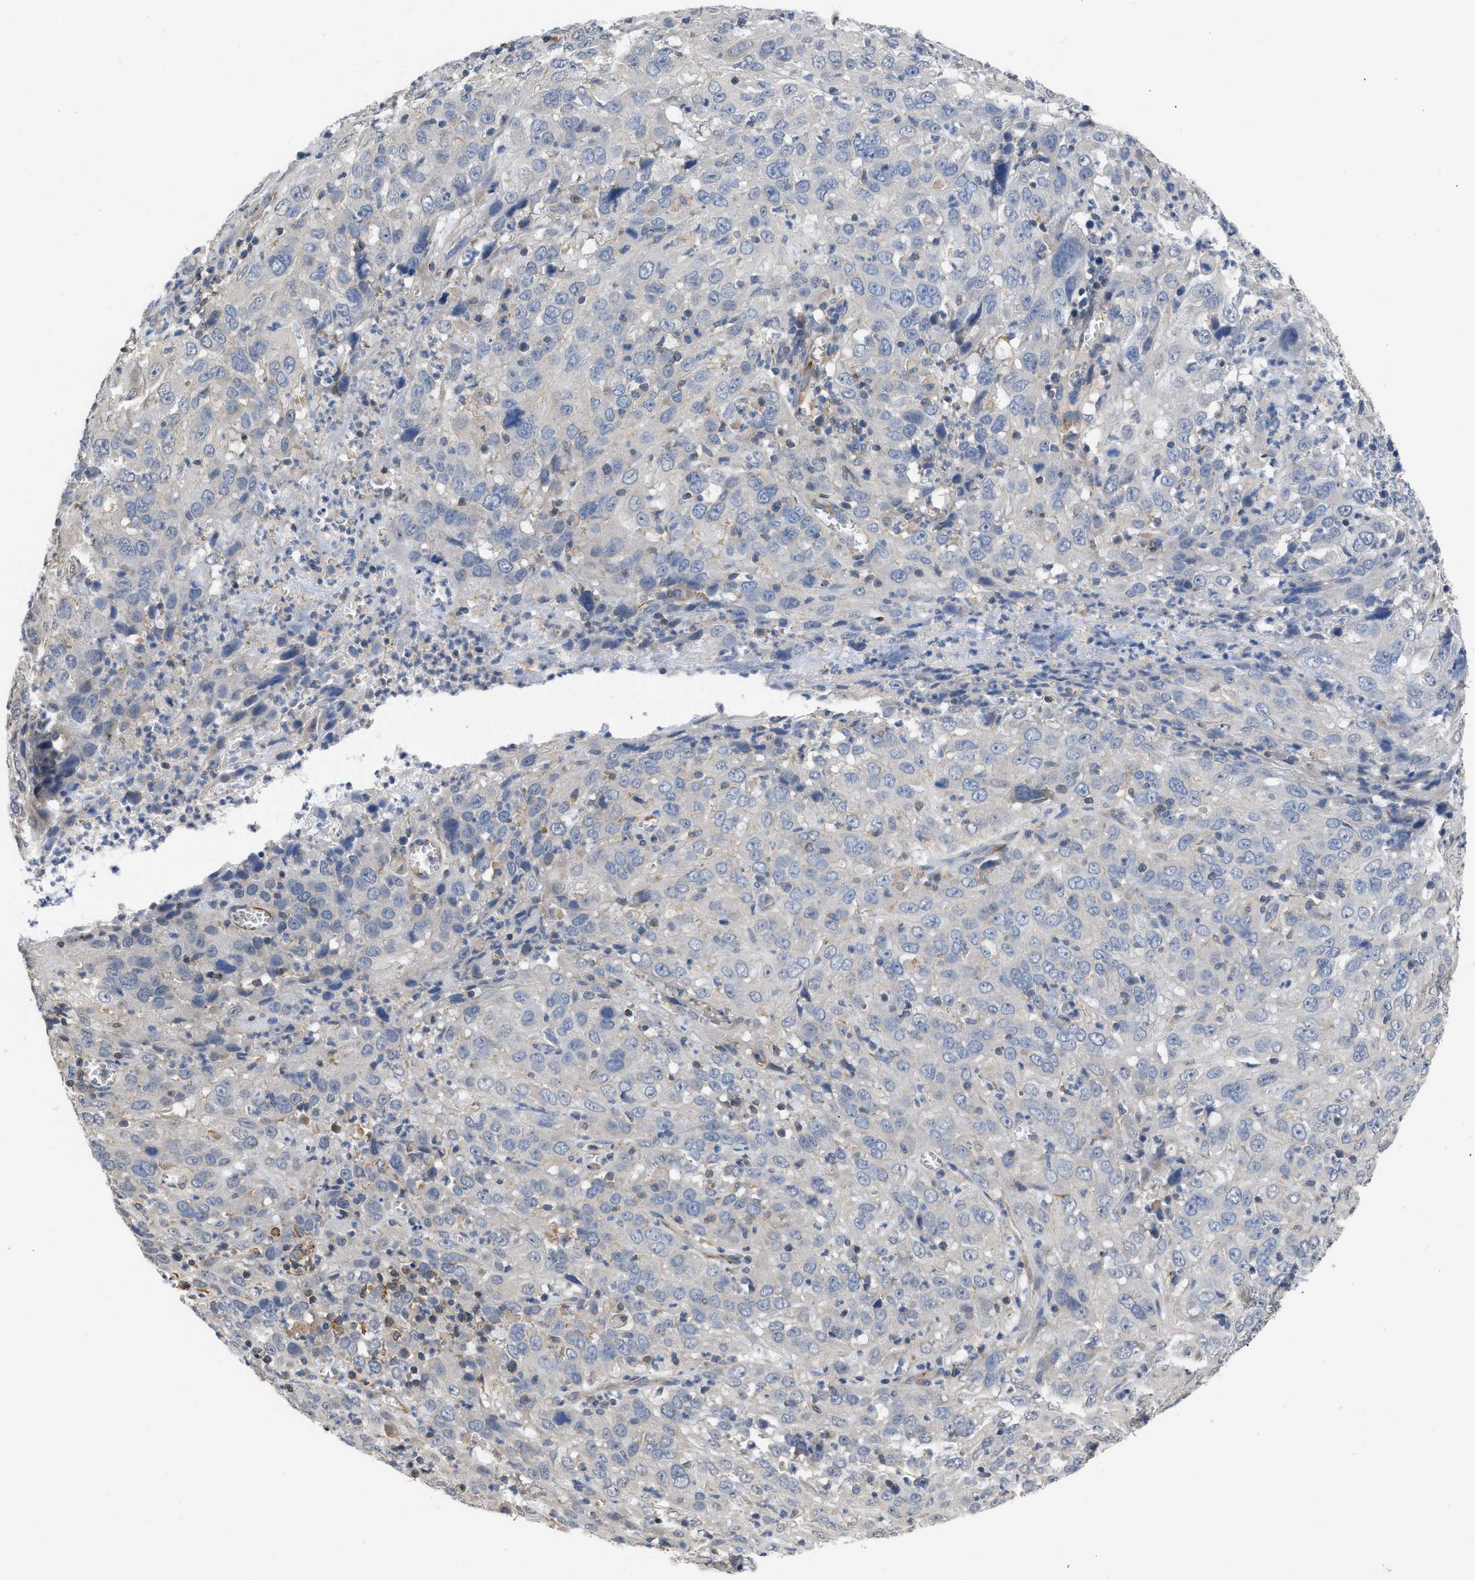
{"staining": {"intensity": "negative", "quantity": "none", "location": "none"}, "tissue": "cervical cancer", "cell_type": "Tumor cells", "image_type": "cancer", "snomed": [{"axis": "morphology", "description": "Squamous cell carcinoma, NOS"}, {"axis": "topography", "description": "Cervix"}], "caption": "A high-resolution micrograph shows immunohistochemistry (IHC) staining of squamous cell carcinoma (cervical), which reveals no significant expression in tumor cells.", "gene": "TMEM131", "patient": {"sex": "female", "age": 32}}